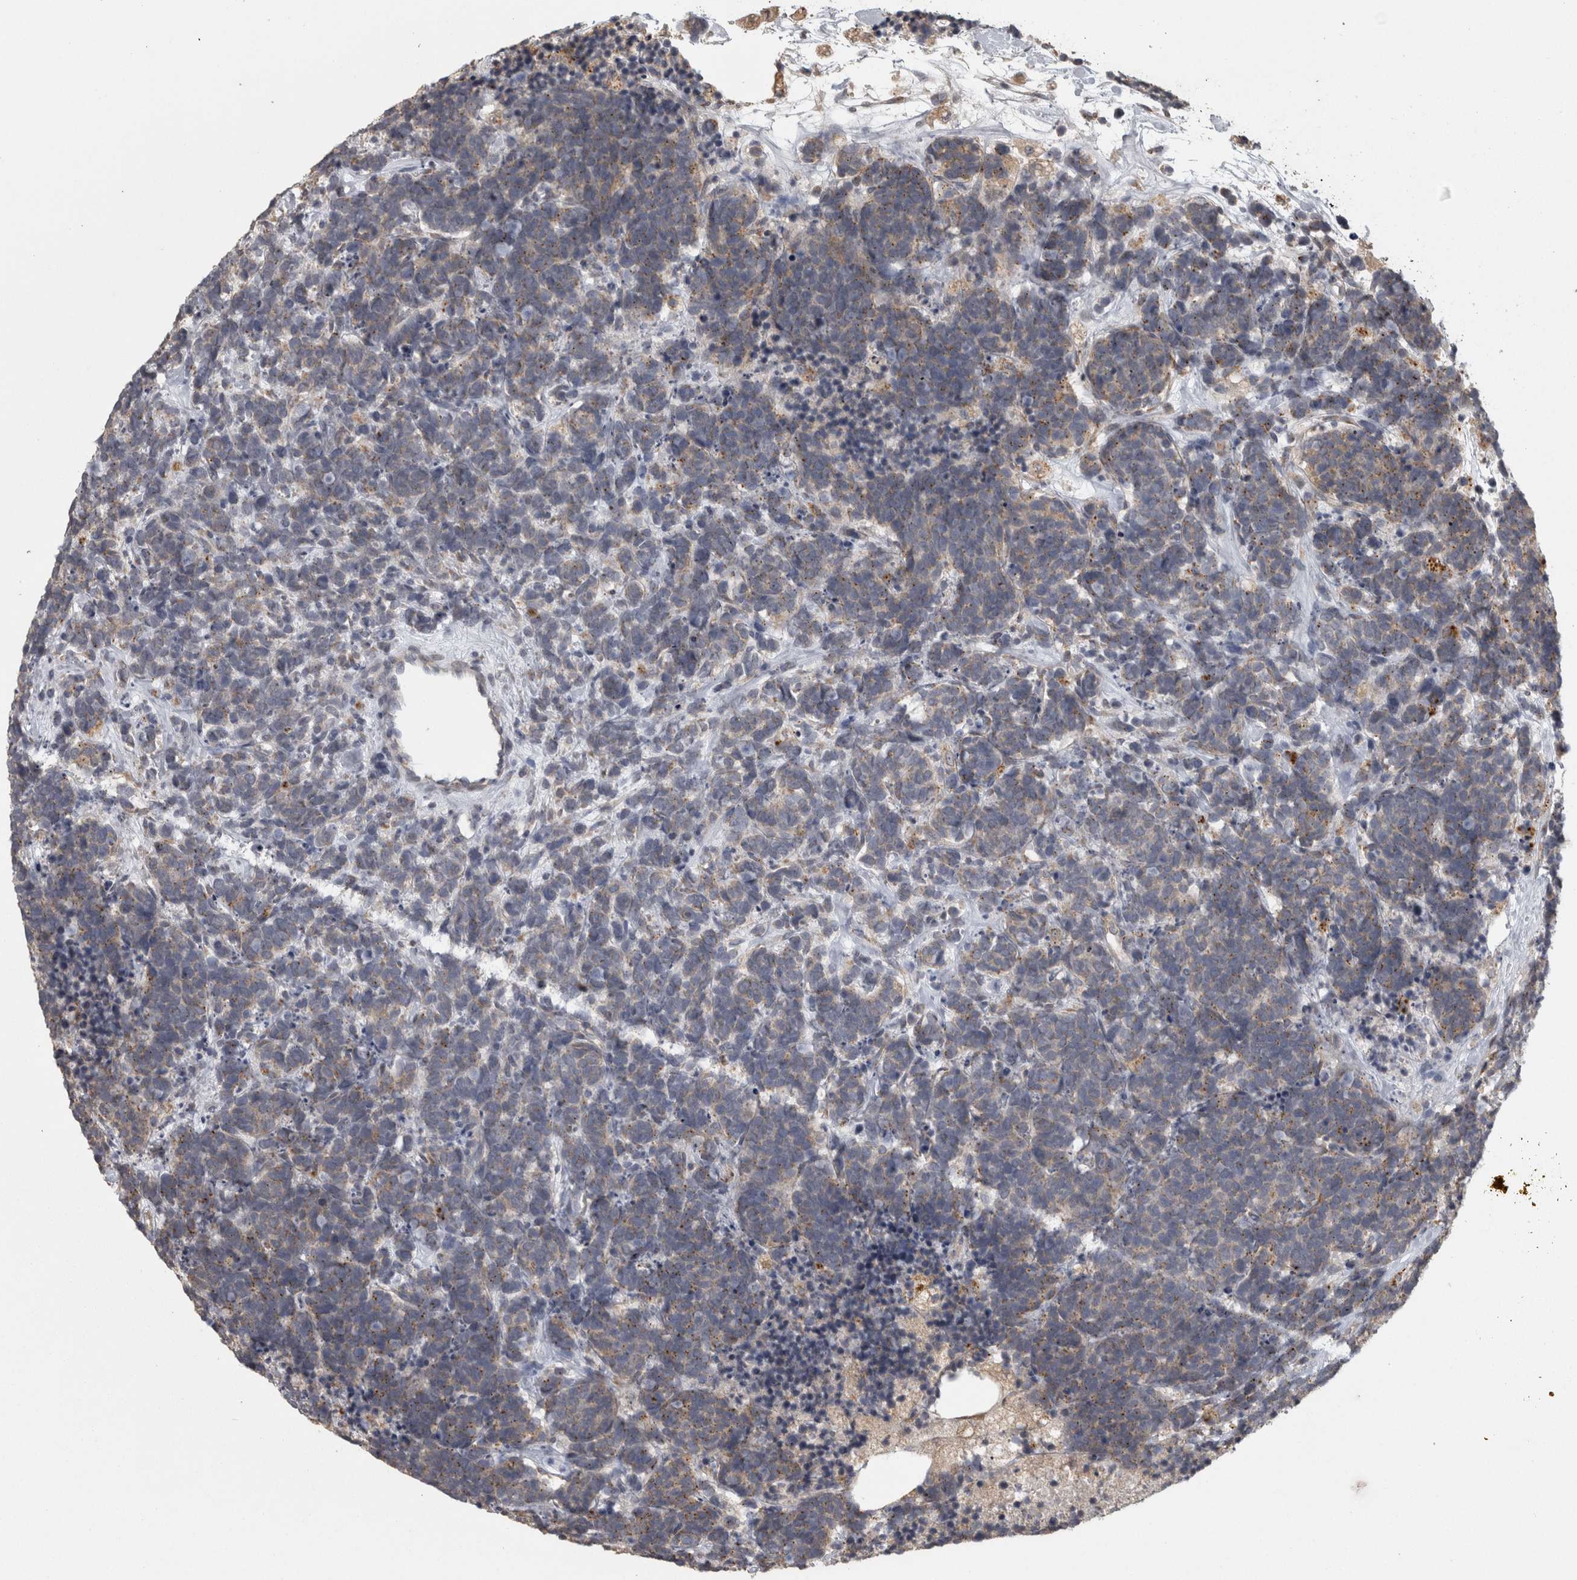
{"staining": {"intensity": "weak", "quantity": "<25%", "location": "cytoplasmic/membranous"}, "tissue": "carcinoid", "cell_type": "Tumor cells", "image_type": "cancer", "snomed": [{"axis": "morphology", "description": "Carcinoma, NOS"}, {"axis": "morphology", "description": "Carcinoid, malignant, NOS"}, {"axis": "topography", "description": "Urinary bladder"}], "caption": "Photomicrograph shows no protein staining in tumor cells of carcinoid tissue.", "gene": "RAB29", "patient": {"sex": "male", "age": 57}}